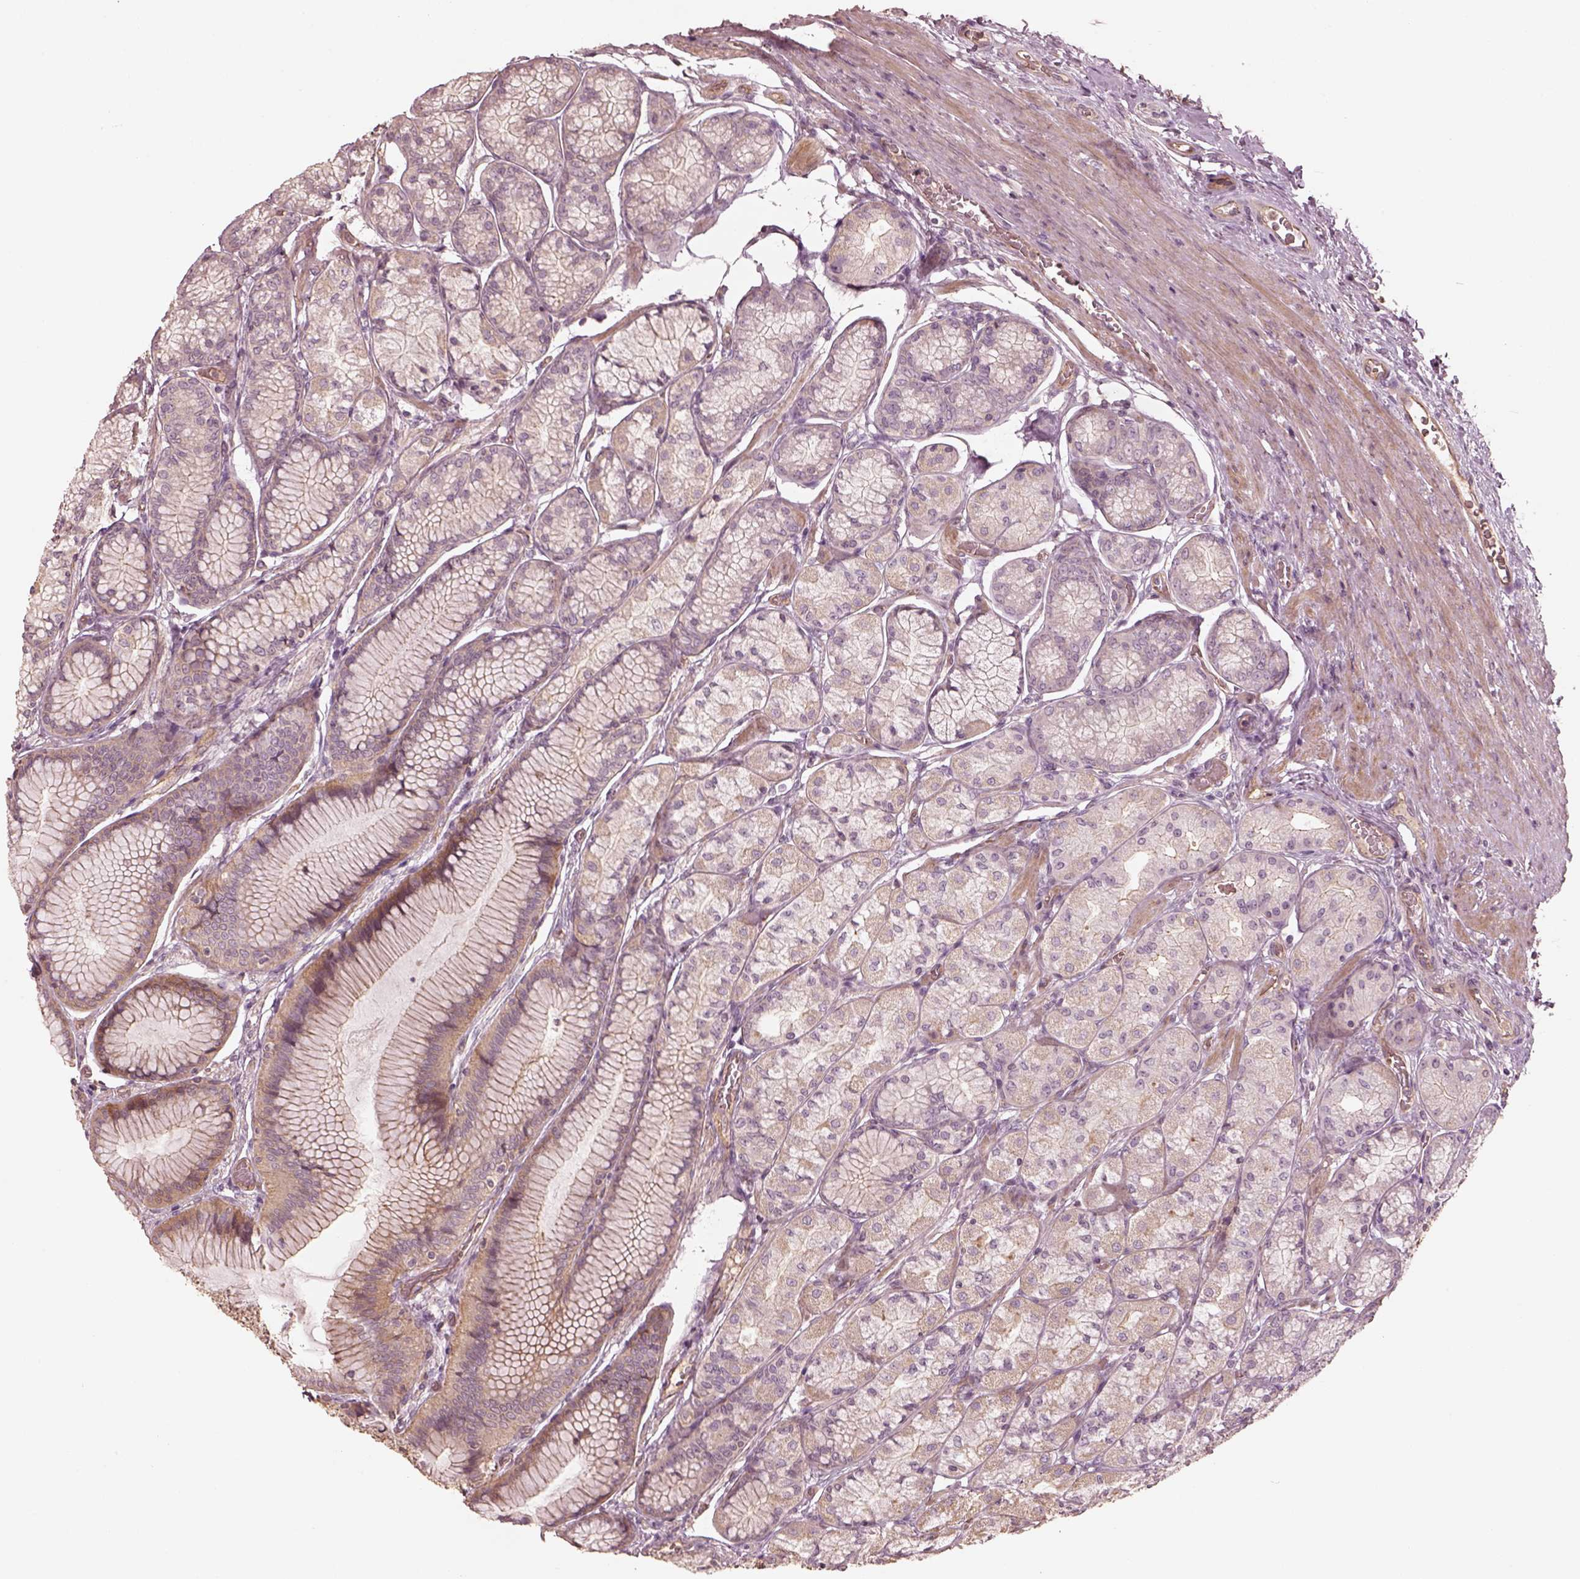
{"staining": {"intensity": "moderate", "quantity": "25%-75%", "location": "cytoplasmic/membranous"}, "tissue": "stomach", "cell_type": "Glandular cells", "image_type": "normal", "snomed": [{"axis": "morphology", "description": "Normal tissue, NOS"}, {"axis": "morphology", "description": "Adenocarcinoma, NOS"}, {"axis": "morphology", "description": "Adenocarcinoma, High grade"}, {"axis": "topography", "description": "Stomach, upper"}, {"axis": "topography", "description": "Stomach"}], "caption": "Approximately 25%-75% of glandular cells in normal human stomach show moderate cytoplasmic/membranous protein staining as visualized by brown immunohistochemical staining.", "gene": "OTOGL", "patient": {"sex": "female", "age": 65}}